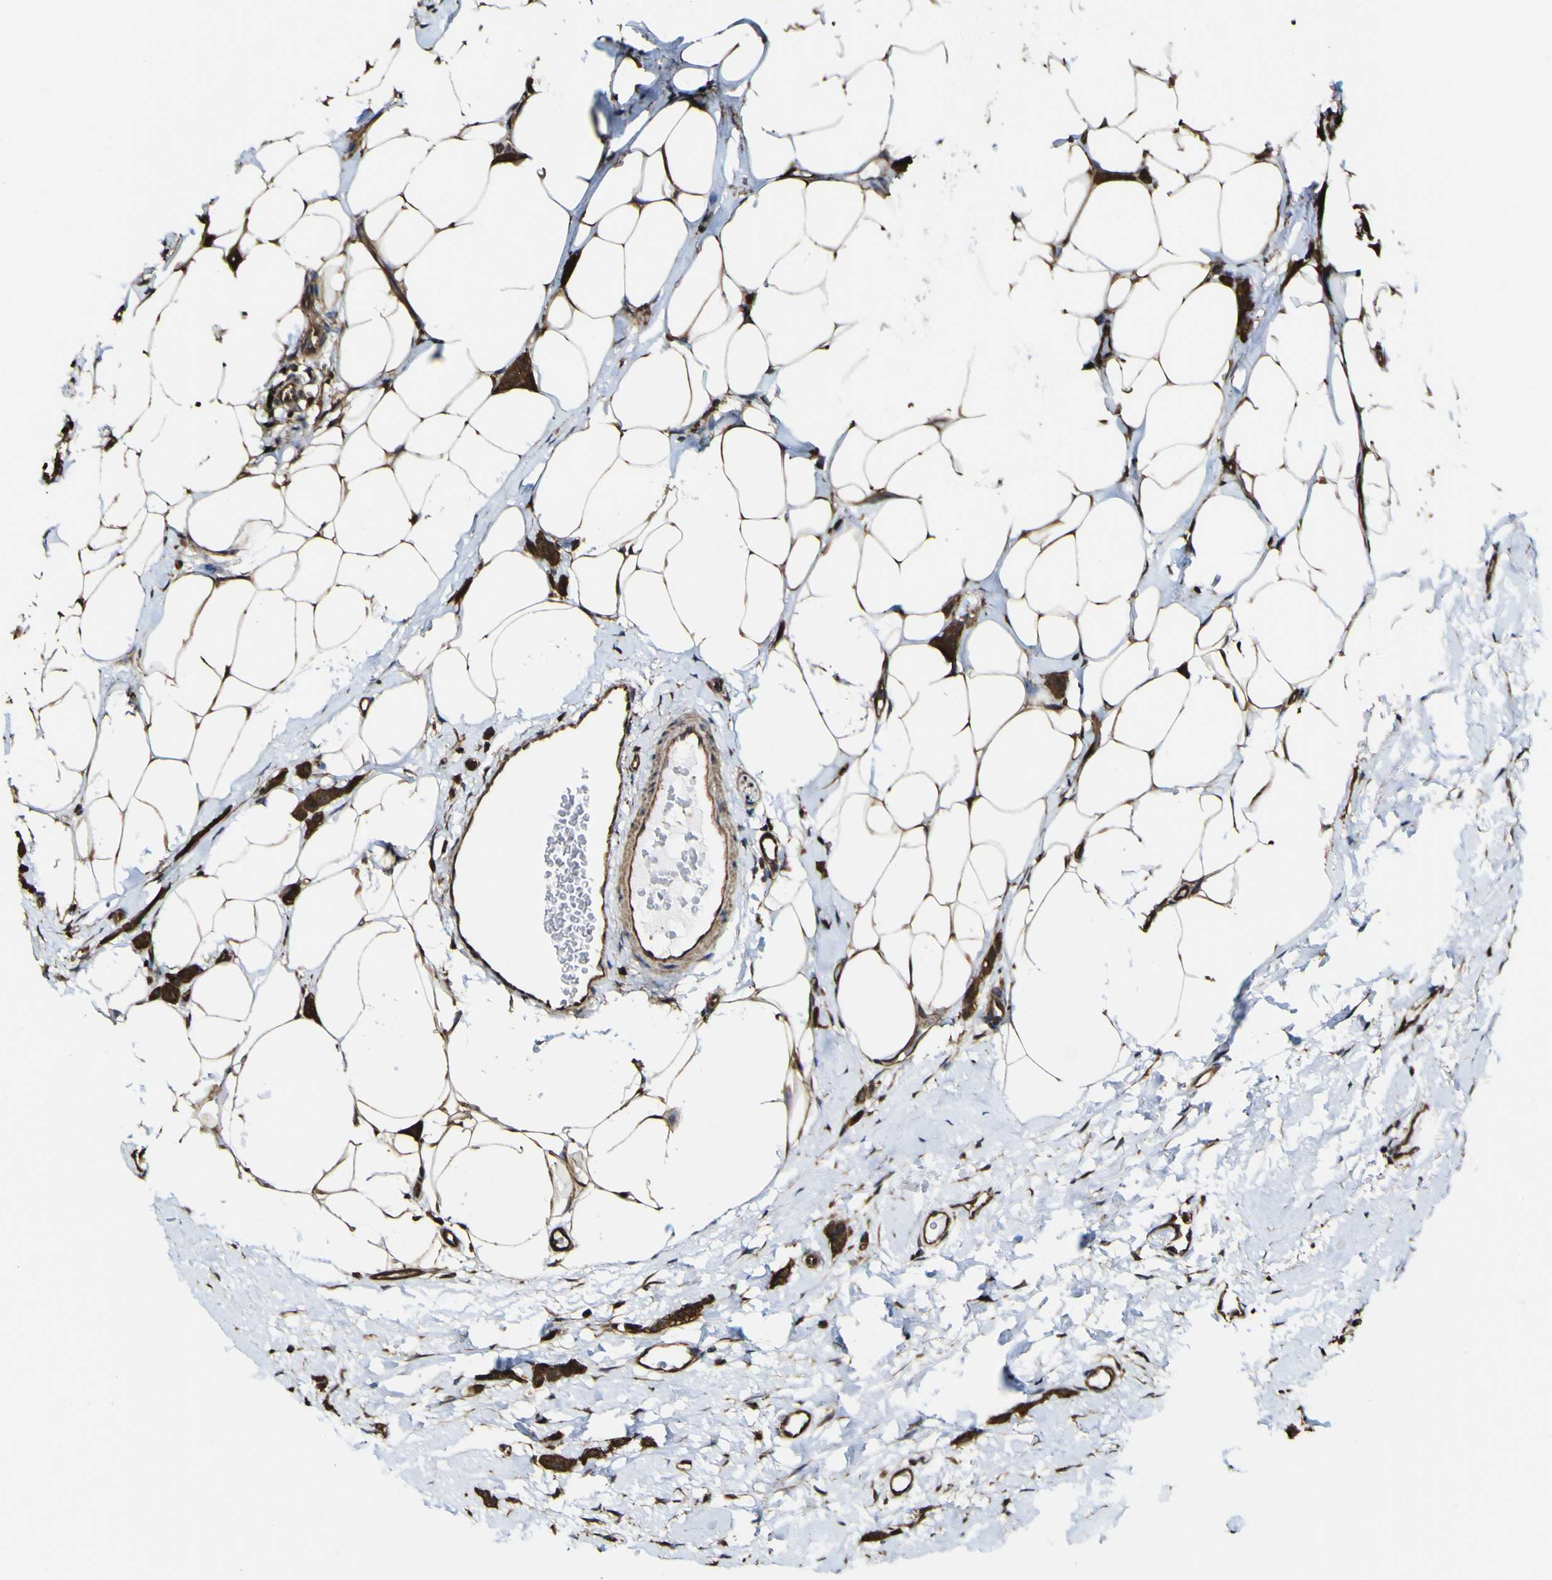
{"staining": {"intensity": "moderate", "quantity": ">75%", "location": "cytoplasmic/membranous"}, "tissue": "breast cancer", "cell_type": "Tumor cells", "image_type": "cancer", "snomed": [{"axis": "morphology", "description": "Lobular carcinoma"}, {"axis": "topography", "description": "Skin"}, {"axis": "topography", "description": "Breast"}], "caption": "Immunohistochemical staining of breast cancer (lobular carcinoma) demonstrates moderate cytoplasmic/membranous protein positivity in about >75% of tumor cells. (DAB IHC, brown staining for protein, blue staining for nuclei).", "gene": "PTPRR", "patient": {"sex": "female", "age": 46}}